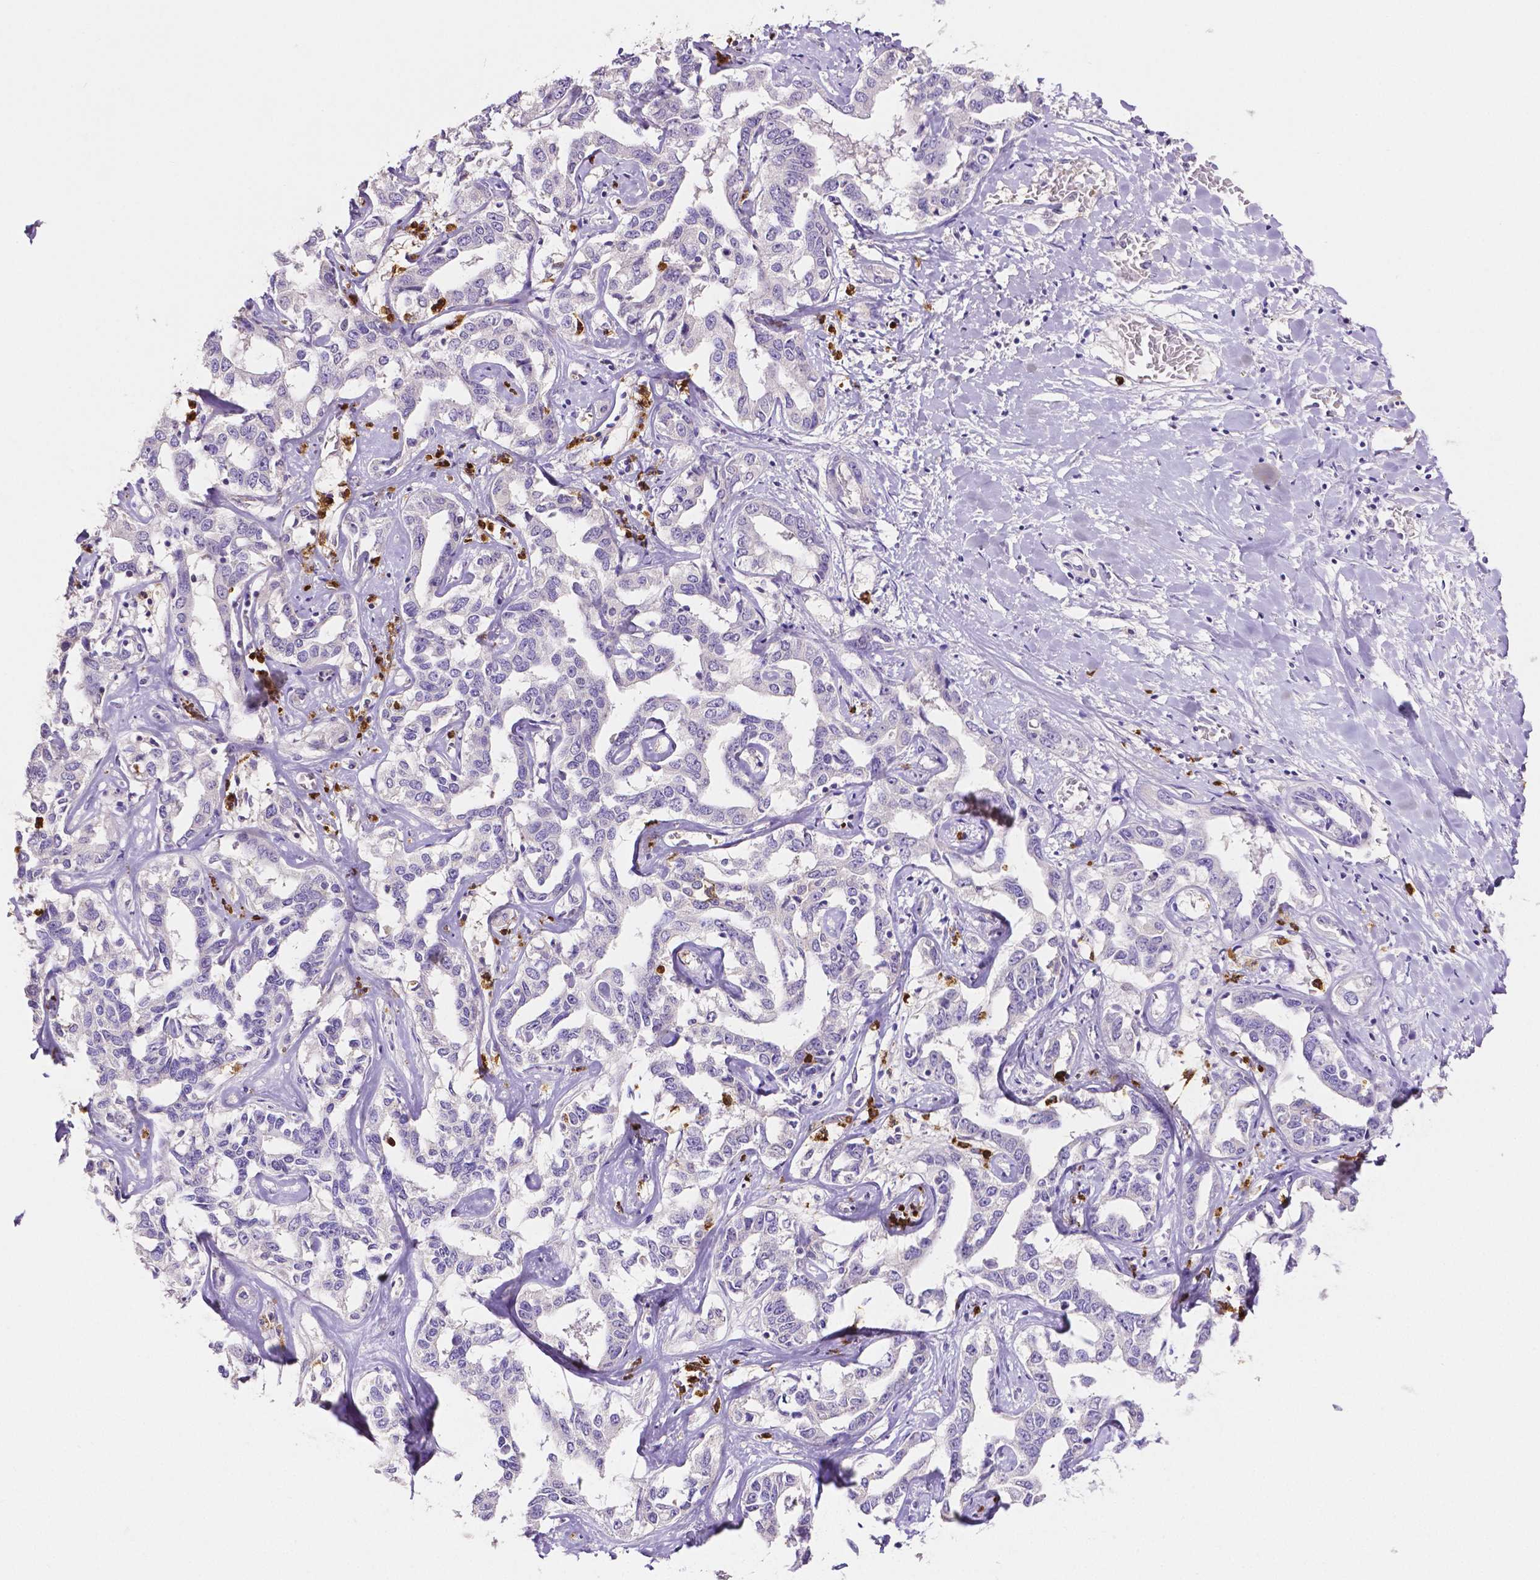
{"staining": {"intensity": "negative", "quantity": "none", "location": "none"}, "tissue": "liver cancer", "cell_type": "Tumor cells", "image_type": "cancer", "snomed": [{"axis": "morphology", "description": "Cholangiocarcinoma"}, {"axis": "topography", "description": "Liver"}], "caption": "Liver cancer stained for a protein using IHC exhibits no positivity tumor cells.", "gene": "MMP9", "patient": {"sex": "male", "age": 59}}